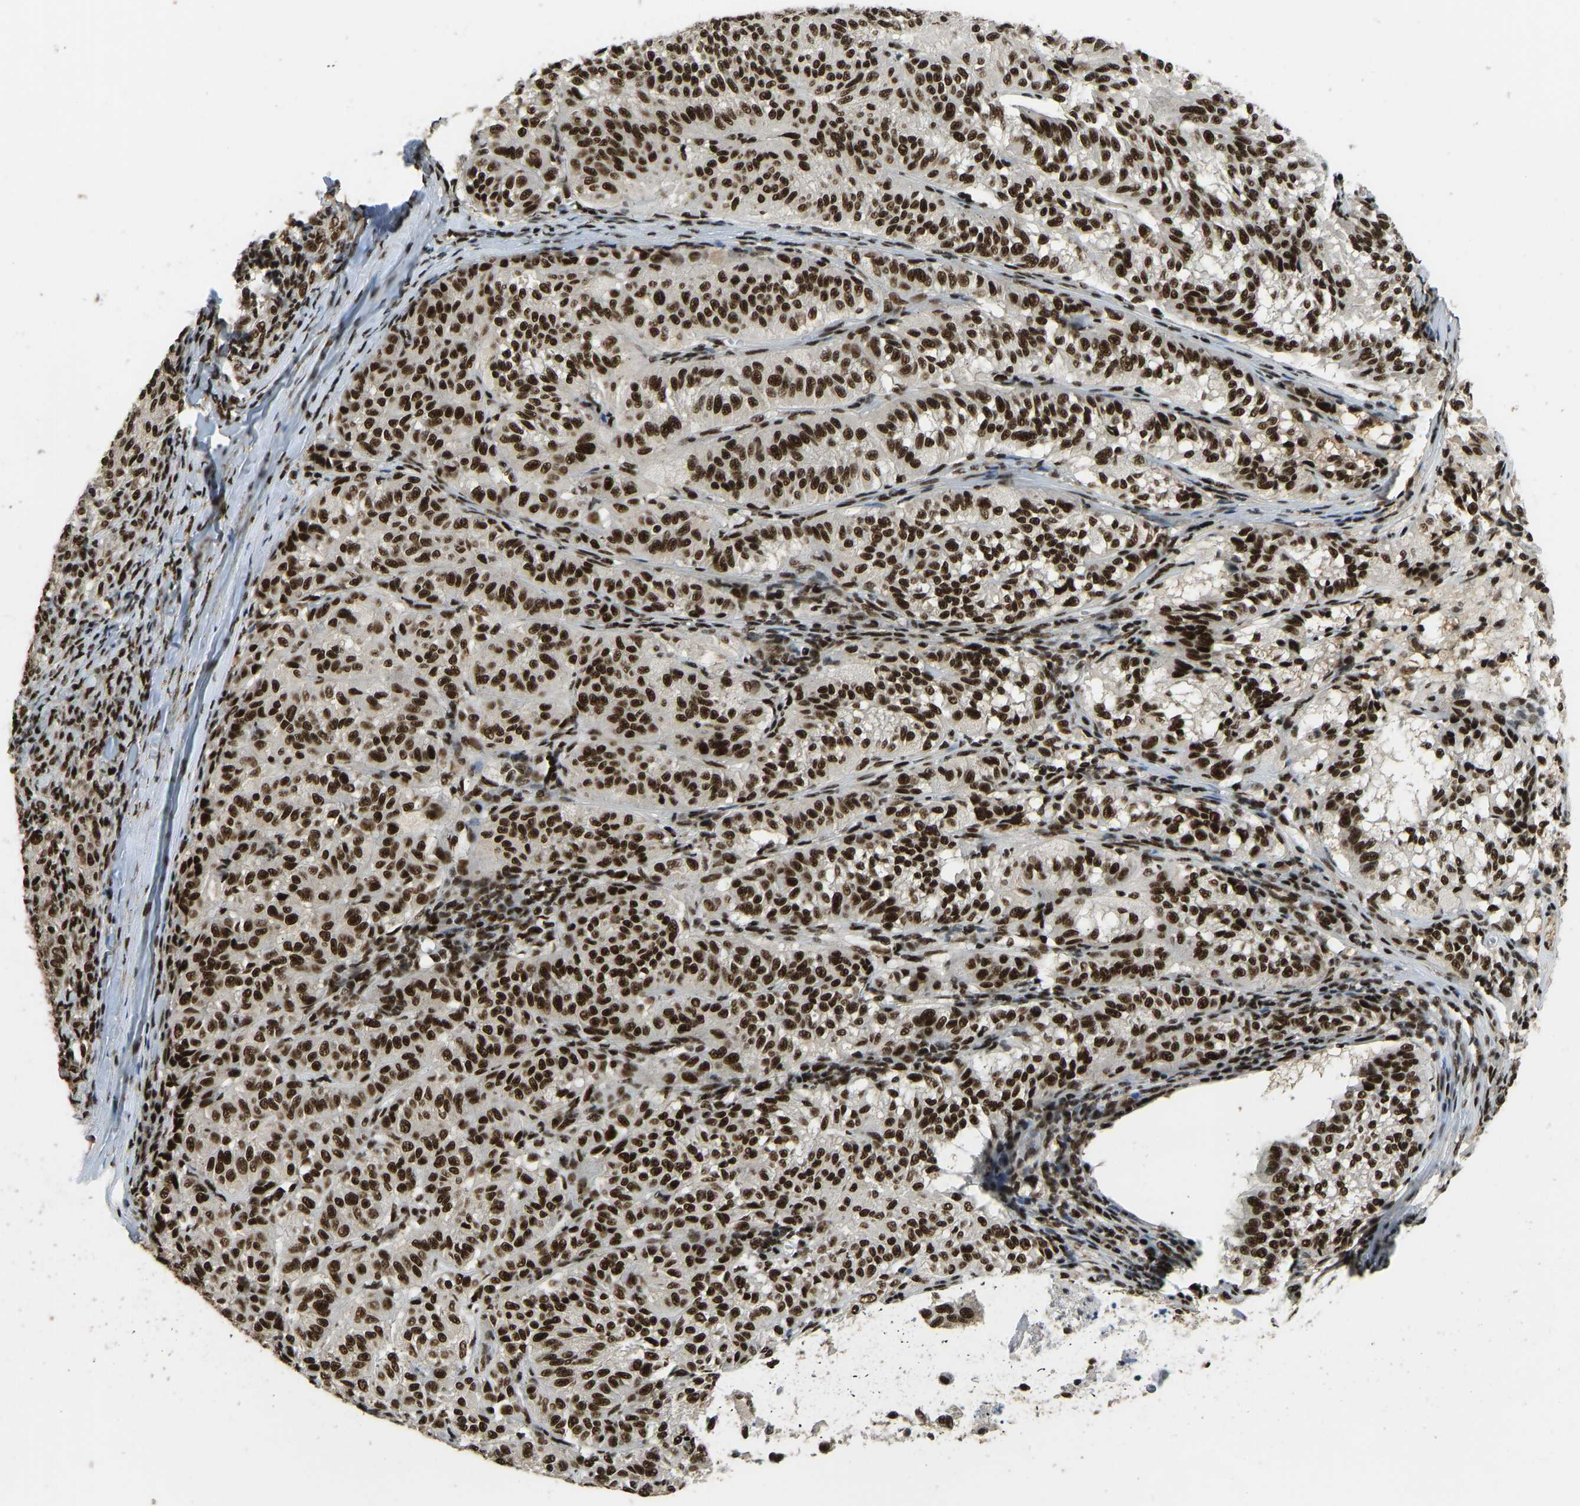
{"staining": {"intensity": "strong", "quantity": ">75%", "location": "nuclear"}, "tissue": "melanoma", "cell_type": "Tumor cells", "image_type": "cancer", "snomed": [{"axis": "morphology", "description": "Malignant melanoma, NOS"}, {"axis": "topography", "description": "Skin"}], "caption": "Human malignant melanoma stained with a protein marker shows strong staining in tumor cells.", "gene": "FOXK1", "patient": {"sex": "female", "age": 72}}